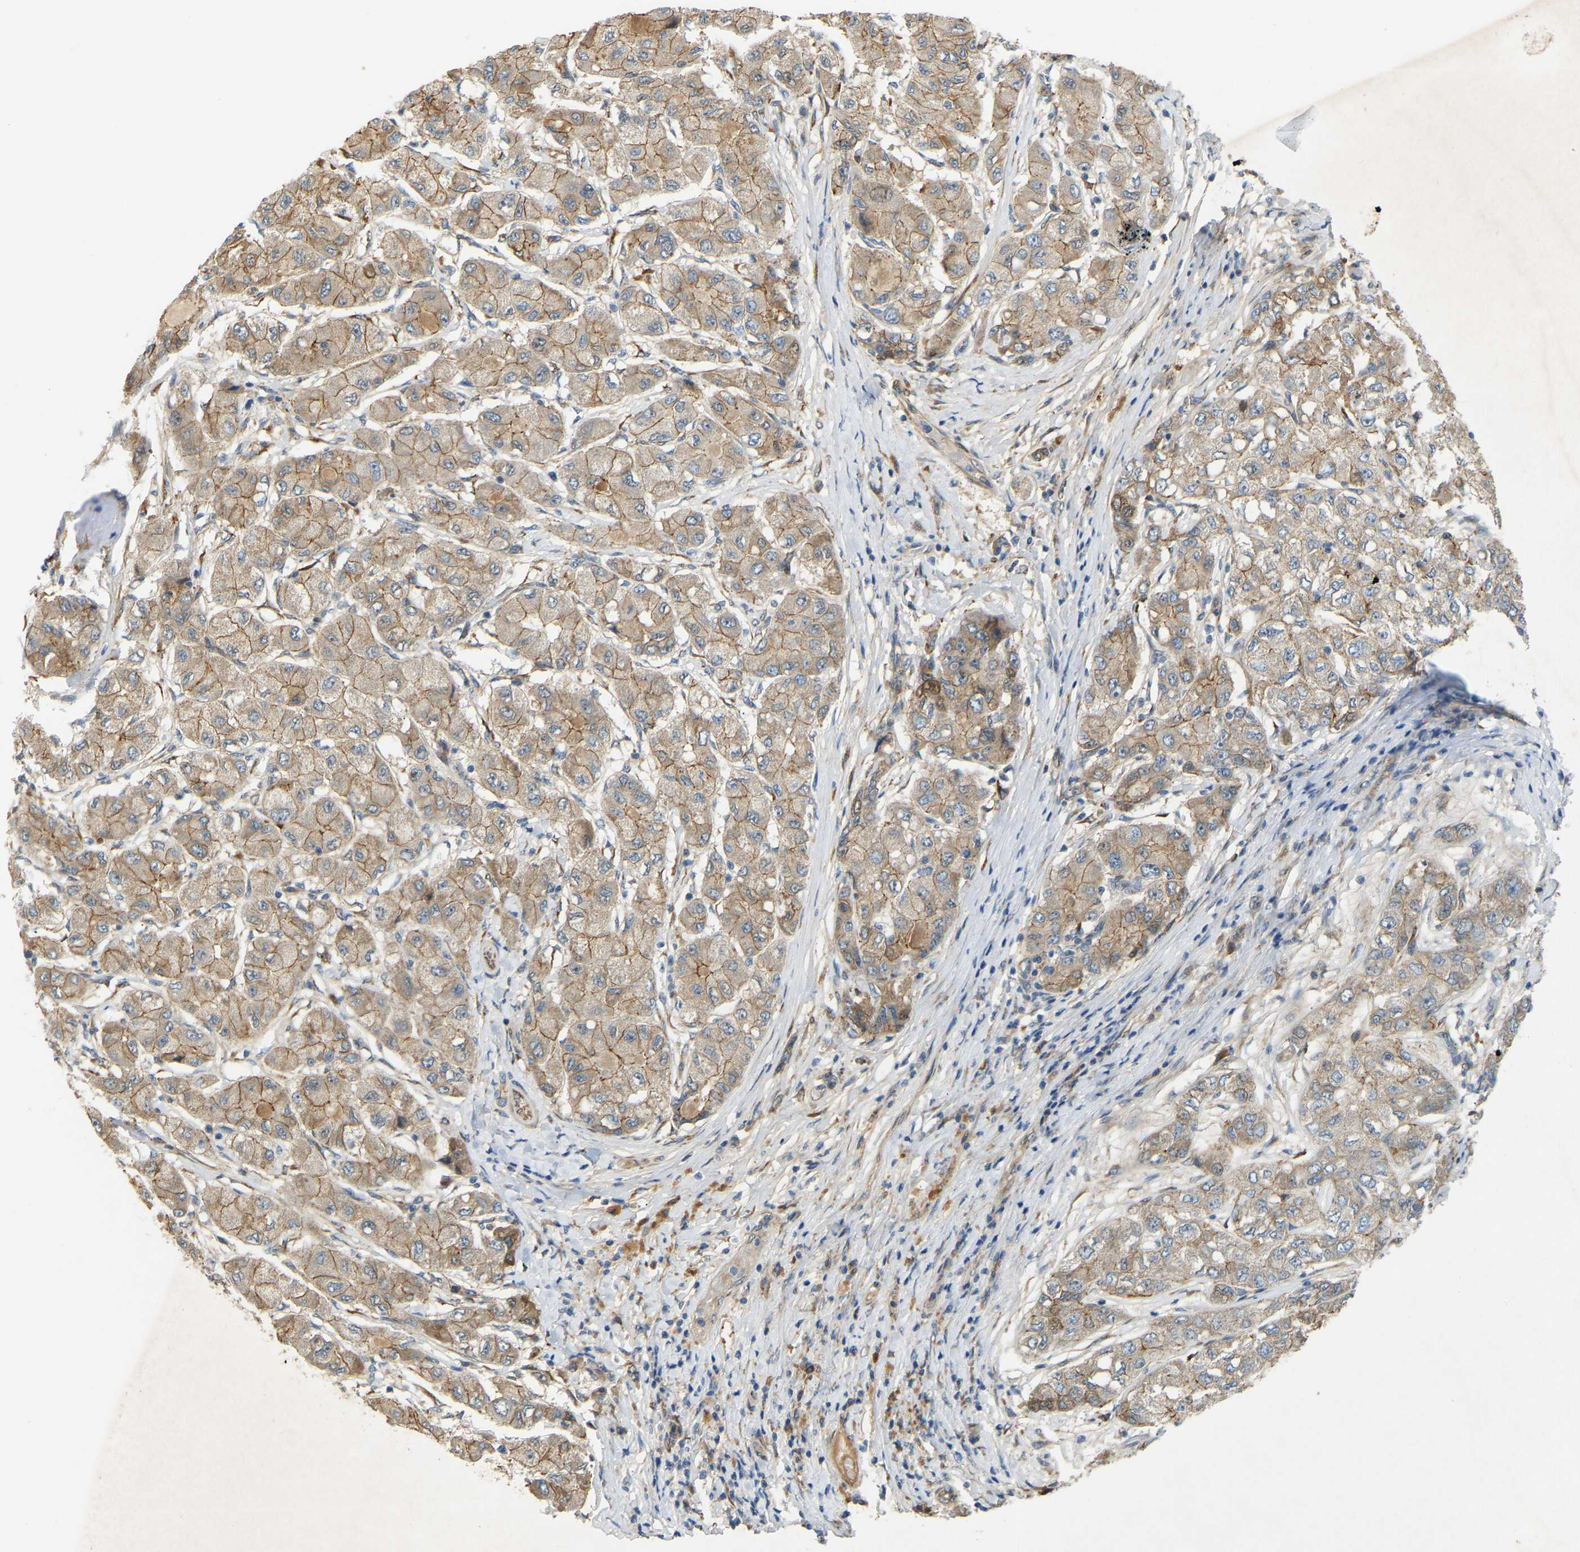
{"staining": {"intensity": "moderate", "quantity": ">75%", "location": "cytoplasmic/membranous"}, "tissue": "liver cancer", "cell_type": "Tumor cells", "image_type": "cancer", "snomed": [{"axis": "morphology", "description": "Carcinoma, Hepatocellular, NOS"}, {"axis": "topography", "description": "Liver"}], "caption": "Liver cancer (hepatocellular carcinoma) was stained to show a protein in brown. There is medium levels of moderate cytoplasmic/membranous expression in approximately >75% of tumor cells. The protein of interest is shown in brown color, while the nuclei are stained blue.", "gene": "PTCD1", "patient": {"sex": "male", "age": 80}}